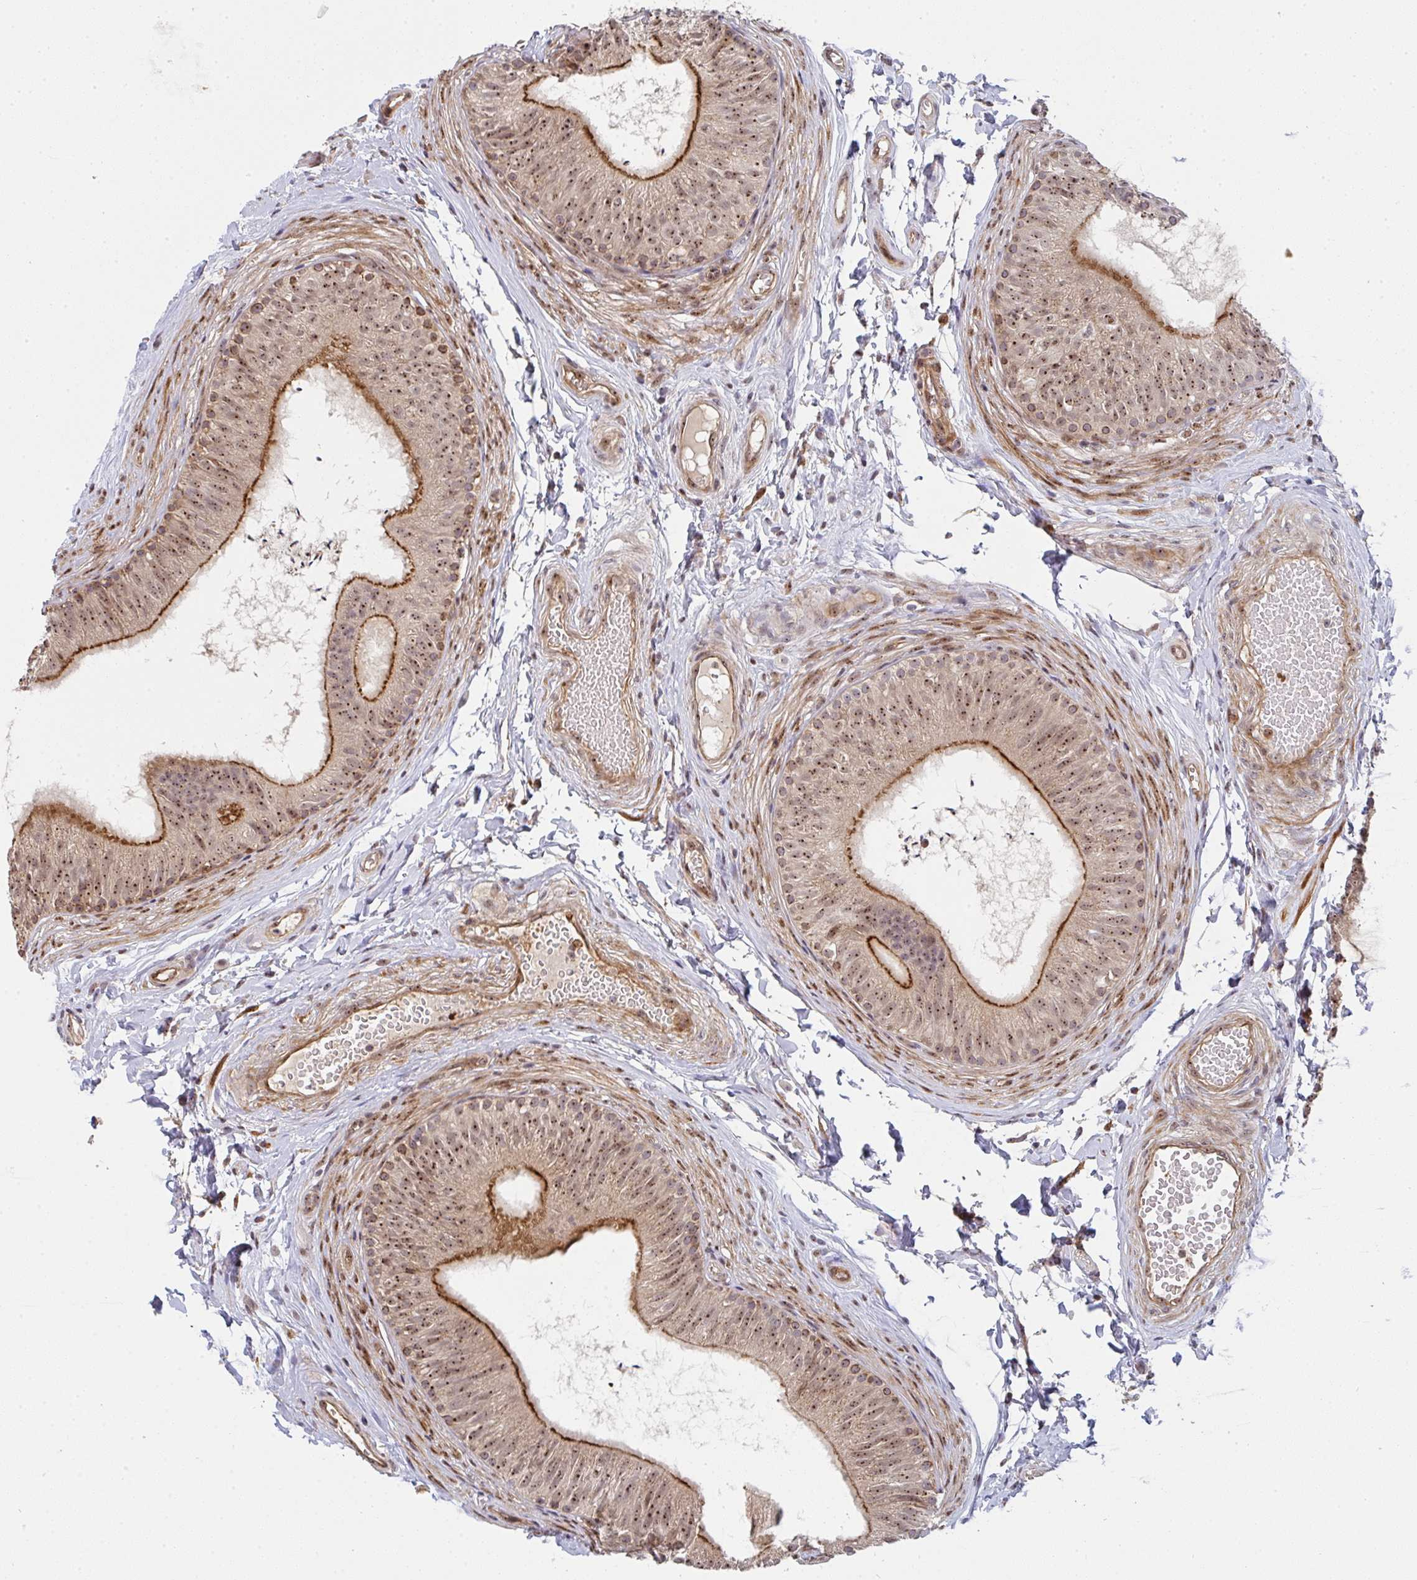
{"staining": {"intensity": "moderate", "quantity": ">75%", "location": "cytoplasmic/membranous,nuclear"}, "tissue": "epididymis", "cell_type": "Glandular cells", "image_type": "normal", "snomed": [{"axis": "morphology", "description": "Normal tissue, NOS"}, {"axis": "topography", "description": "Epididymis, spermatic cord, NOS"}, {"axis": "topography", "description": "Epididymis"}, {"axis": "topography", "description": "Peripheral nerve tissue"}], "caption": "This image exhibits benign epididymis stained with immunohistochemistry (IHC) to label a protein in brown. The cytoplasmic/membranous,nuclear of glandular cells show moderate positivity for the protein. Nuclei are counter-stained blue.", "gene": "SIMC1", "patient": {"sex": "male", "age": 29}}